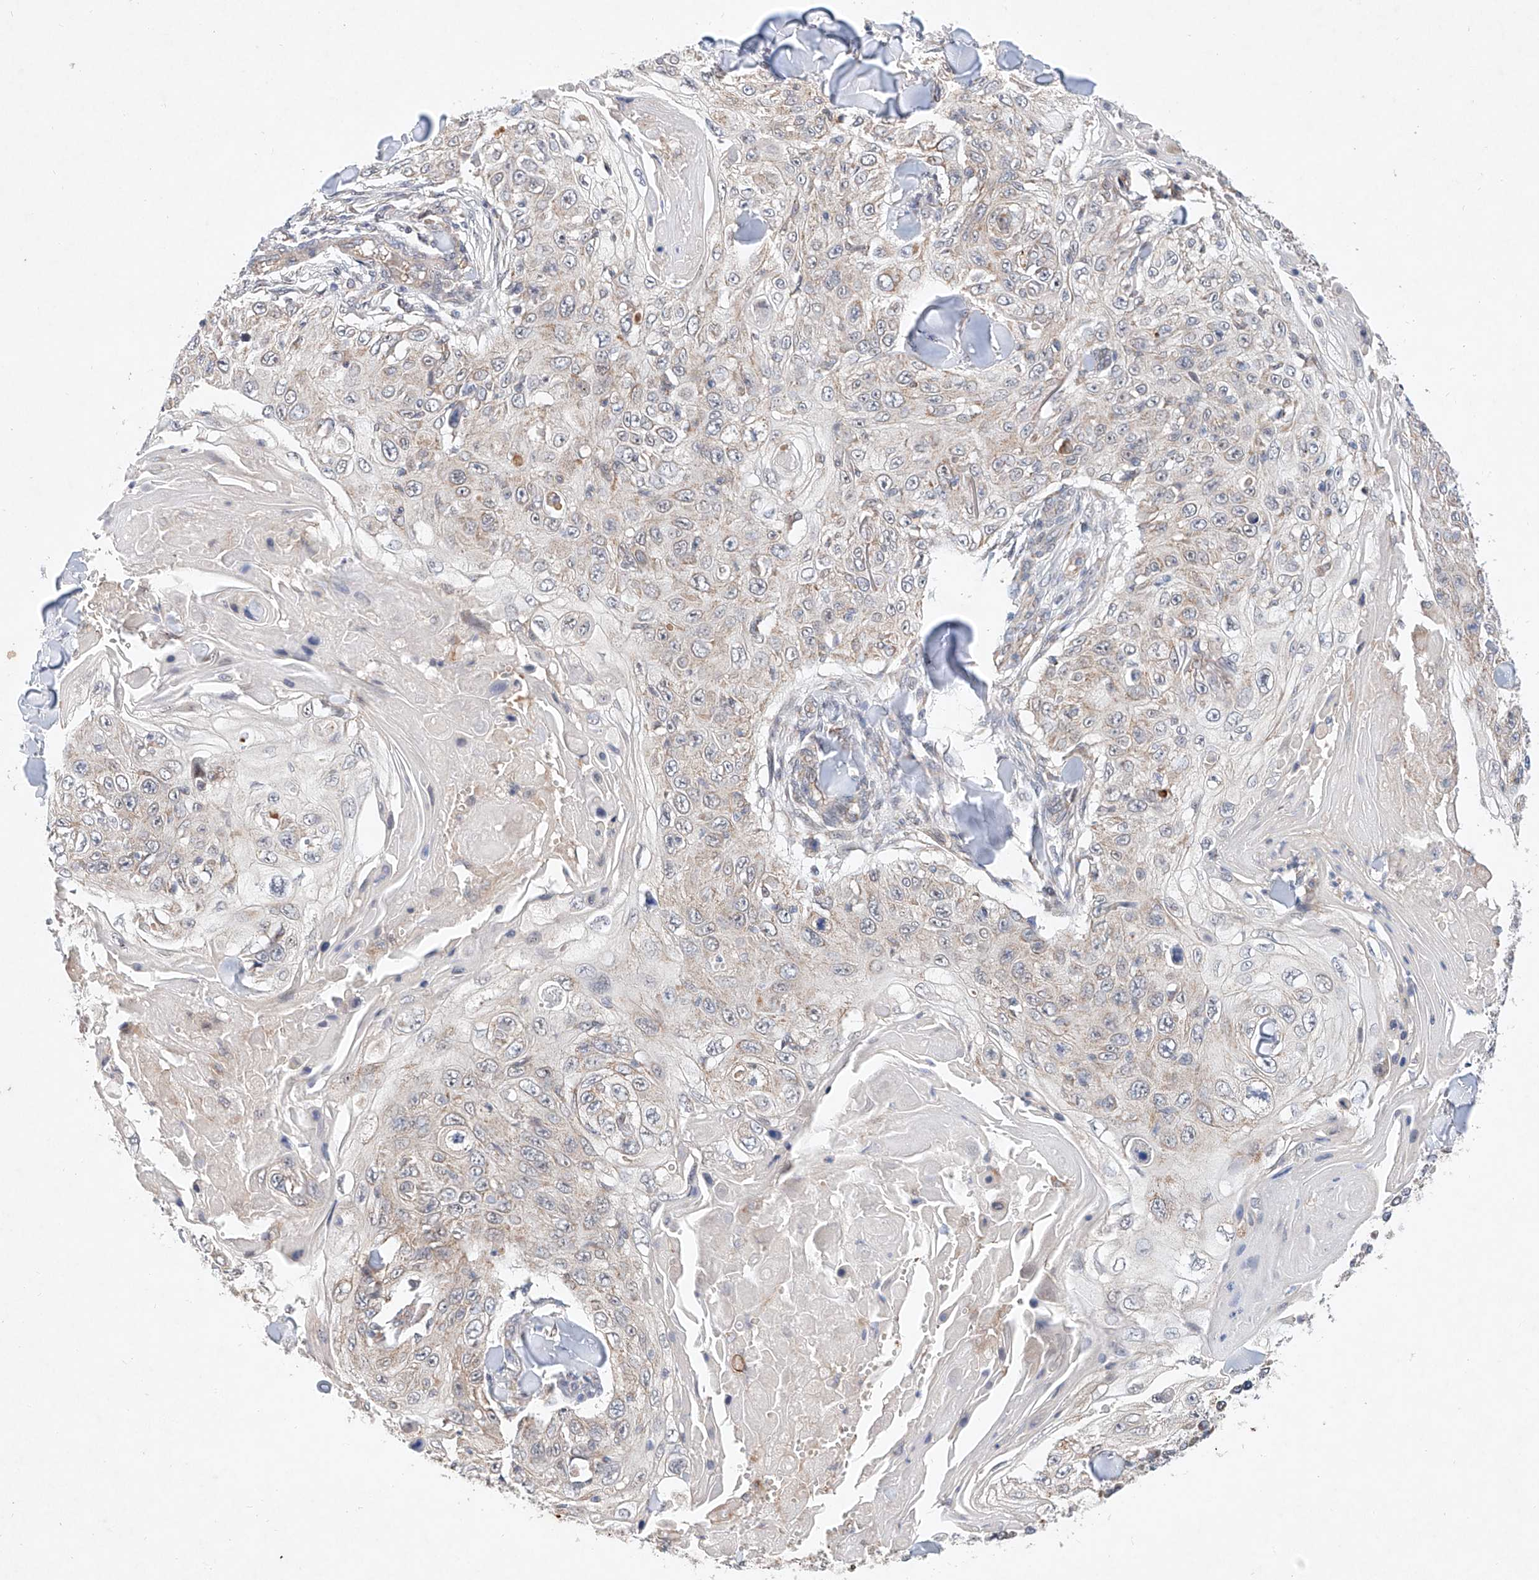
{"staining": {"intensity": "weak", "quantity": "<25%", "location": "cytoplasmic/membranous"}, "tissue": "skin cancer", "cell_type": "Tumor cells", "image_type": "cancer", "snomed": [{"axis": "morphology", "description": "Squamous cell carcinoma, NOS"}, {"axis": "topography", "description": "Skin"}], "caption": "Immunohistochemical staining of human squamous cell carcinoma (skin) demonstrates no significant positivity in tumor cells.", "gene": "FASTK", "patient": {"sex": "male", "age": 86}}